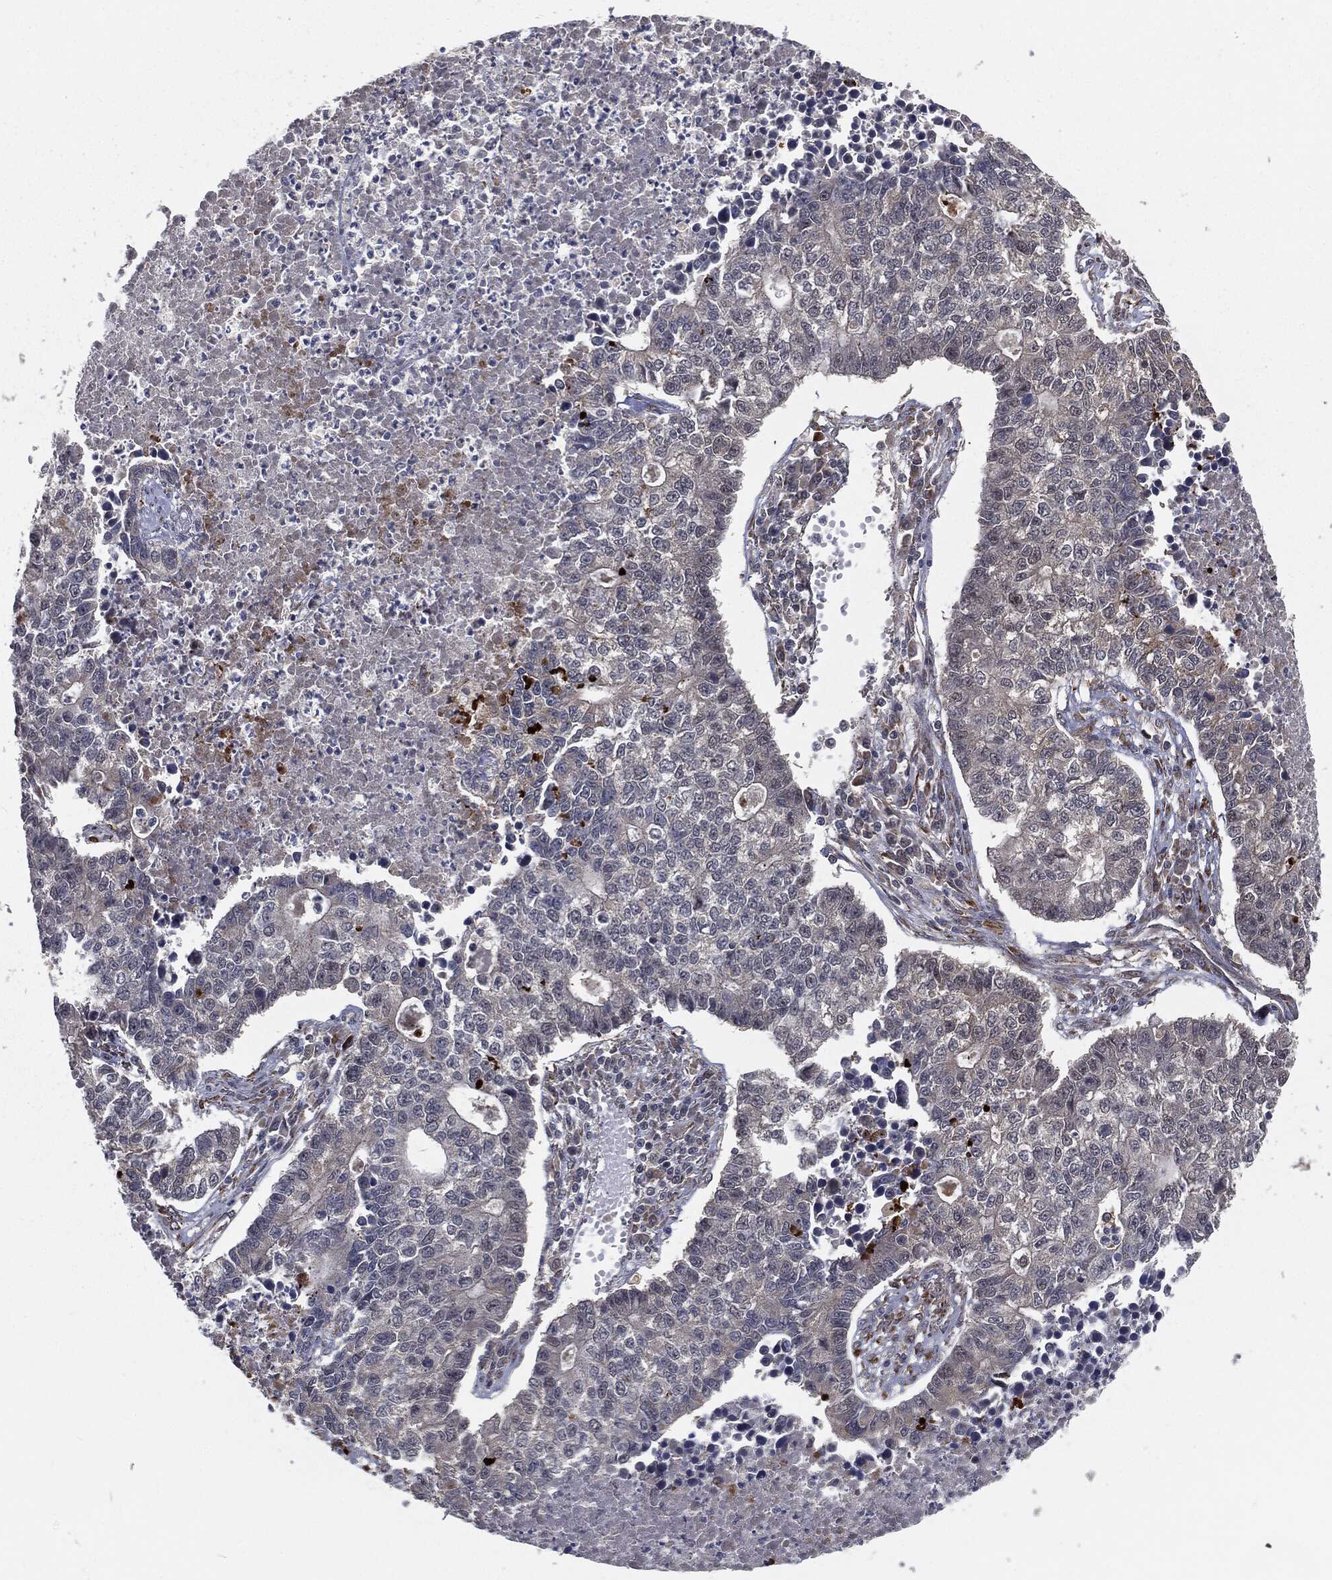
{"staining": {"intensity": "negative", "quantity": "none", "location": "none"}, "tissue": "lung cancer", "cell_type": "Tumor cells", "image_type": "cancer", "snomed": [{"axis": "morphology", "description": "Adenocarcinoma, NOS"}, {"axis": "topography", "description": "Lung"}], "caption": "This is a image of immunohistochemistry (IHC) staining of lung cancer, which shows no staining in tumor cells.", "gene": "FBXO7", "patient": {"sex": "male", "age": 57}}